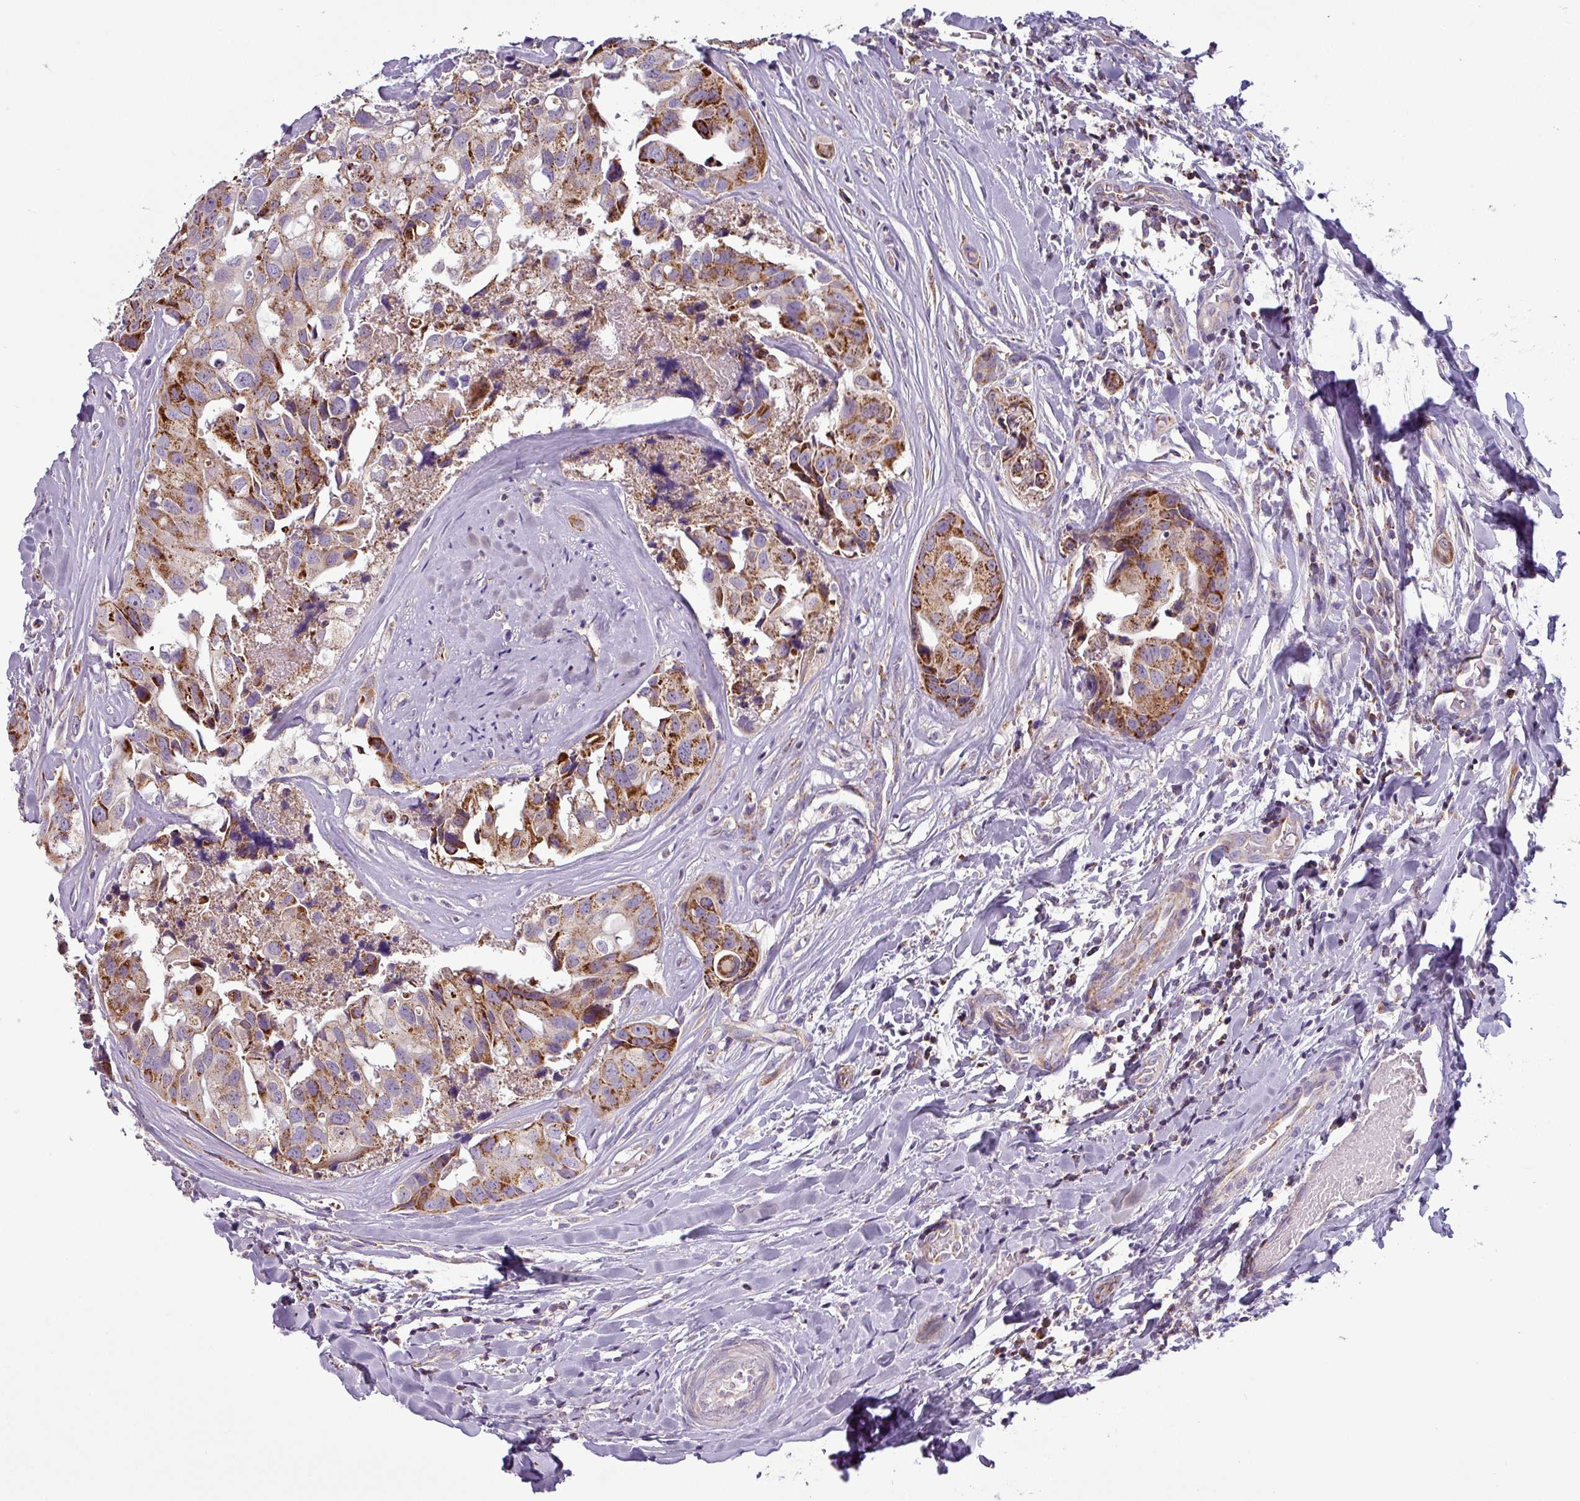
{"staining": {"intensity": "moderate", "quantity": ">75%", "location": "cytoplasmic/membranous"}, "tissue": "head and neck cancer", "cell_type": "Tumor cells", "image_type": "cancer", "snomed": [{"axis": "morphology", "description": "Adenocarcinoma, NOS"}, {"axis": "morphology", "description": "Adenocarcinoma, metastatic, NOS"}, {"axis": "topography", "description": "Head-Neck"}], "caption": "Human head and neck cancer (metastatic adenocarcinoma) stained with a protein marker reveals moderate staining in tumor cells.", "gene": "PNMA6A", "patient": {"sex": "male", "age": 75}}